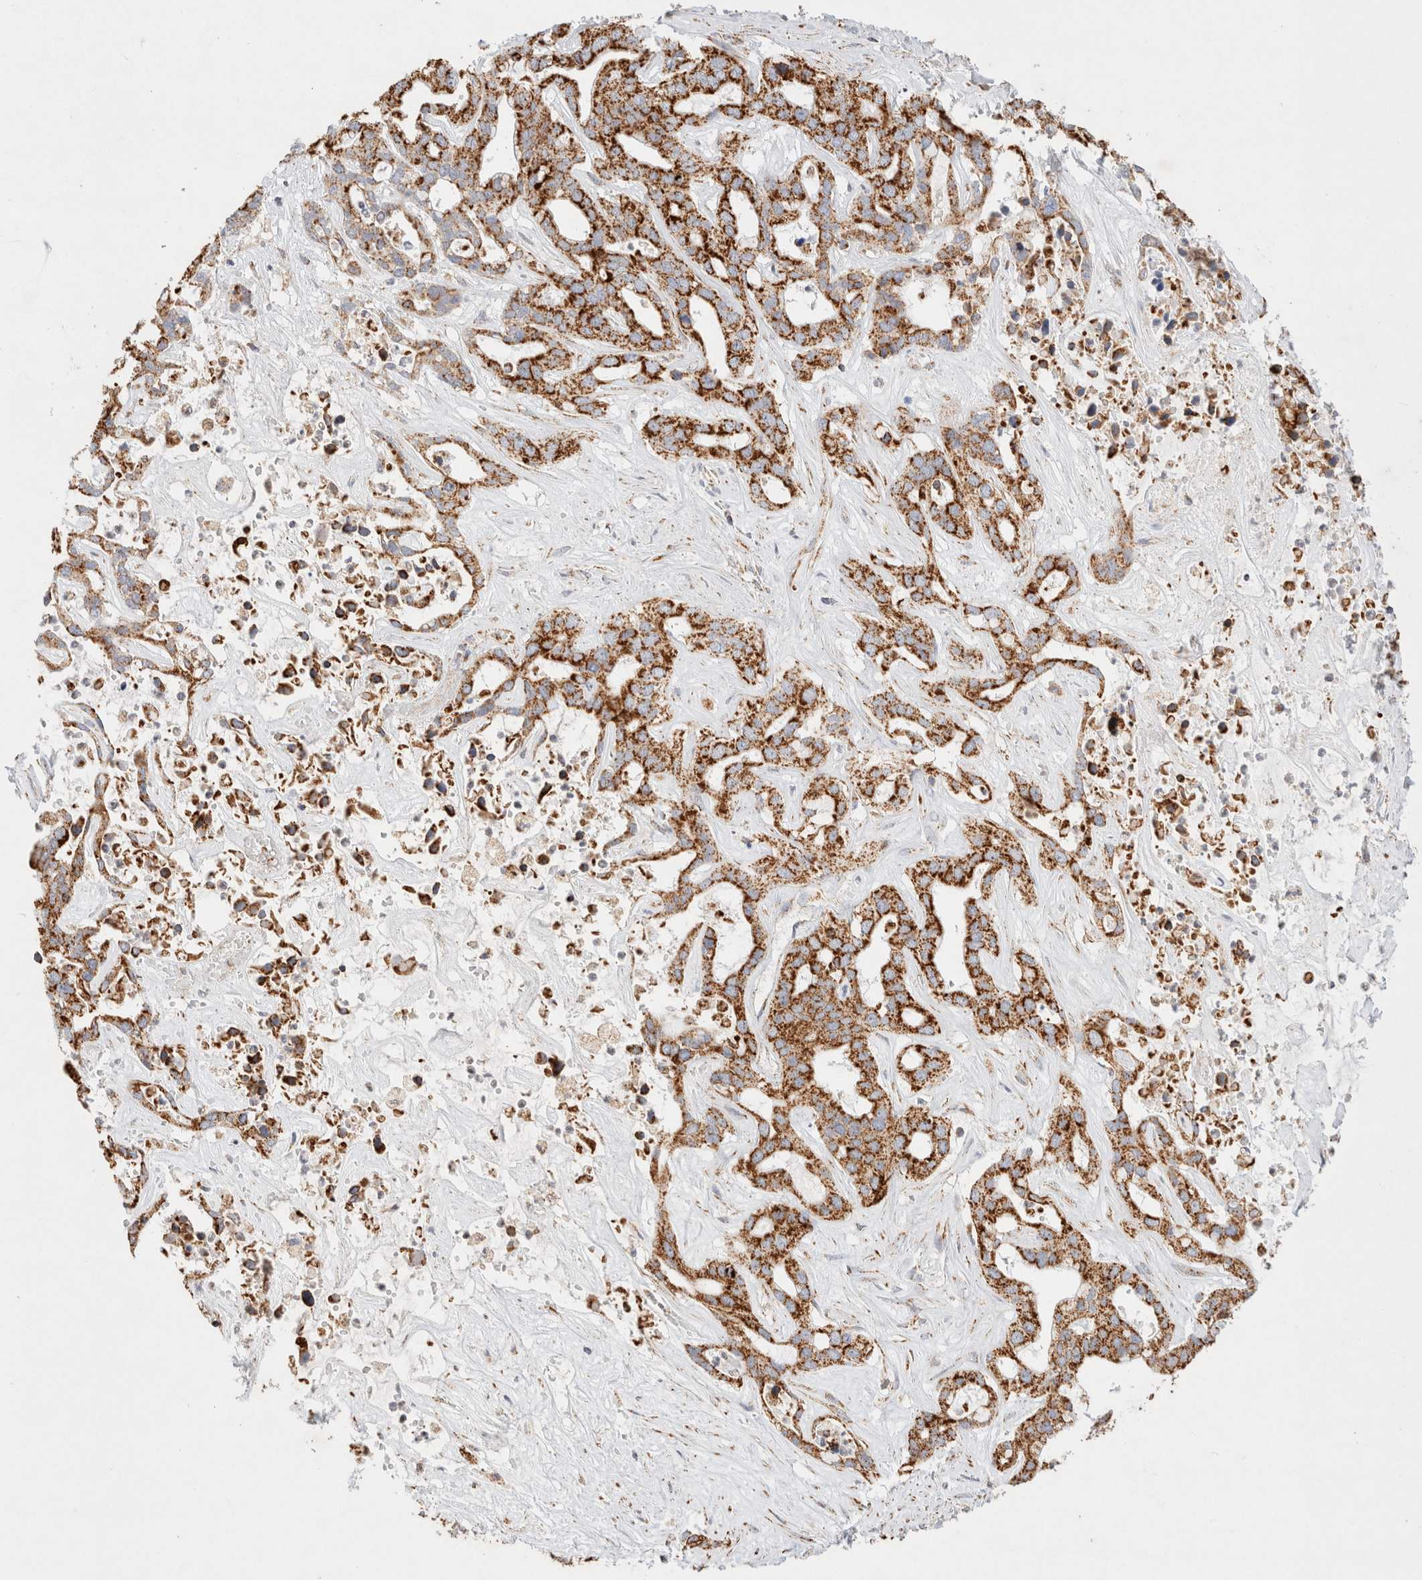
{"staining": {"intensity": "strong", "quantity": ">75%", "location": "cytoplasmic/membranous"}, "tissue": "liver cancer", "cell_type": "Tumor cells", "image_type": "cancer", "snomed": [{"axis": "morphology", "description": "Cholangiocarcinoma"}, {"axis": "topography", "description": "Liver"}], "caption": "A high amount of strong cytoplasmic/membranous expression is present in about >75% of tumor cells in liver cancer (cholangiocarcinoma) tissue.", "gene": "PHB2", "patient": {"sex": "female", "age": 65}}